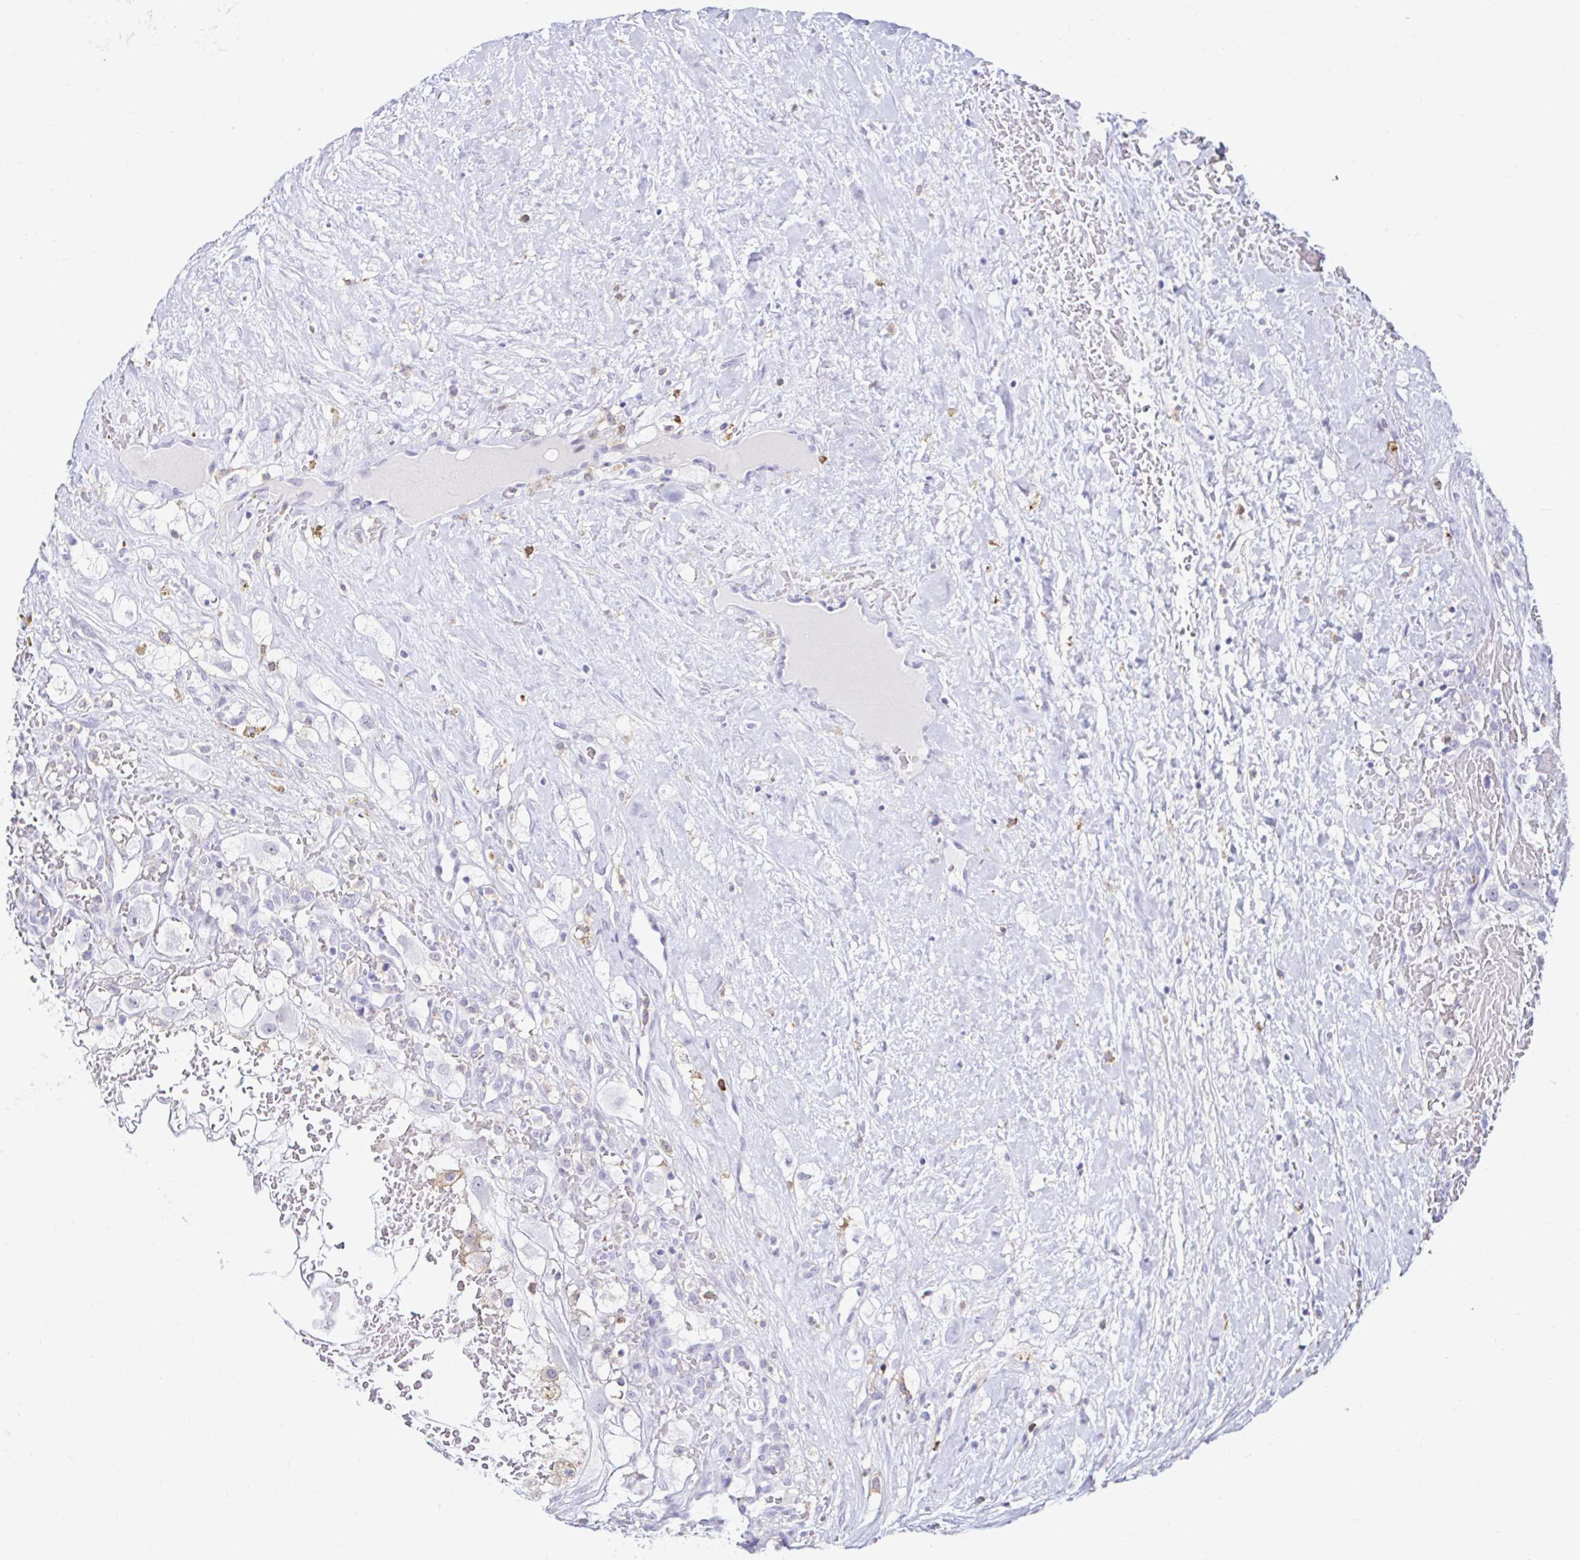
{"staining": {"intensity": "negative", "quantity": "none", "location": "none"}, "tissue": "renal cancer", "cell_type": "Tumor cells", "image_type": "cancer", "snomed": [{"axis": "morphology", "description": "Adenocarcinoma, NOS"}, {"axis": "topography", "description": "Kidney"}], "caption": "Immunohistochemistry (IHC) histopathology image of neoplastic tissue: renal adenocarcinoma stained with DAB reveals no significant protein expression in tumor cells.", "gene": "CYBB", "patient": {"sex": "male", "age": 59}}